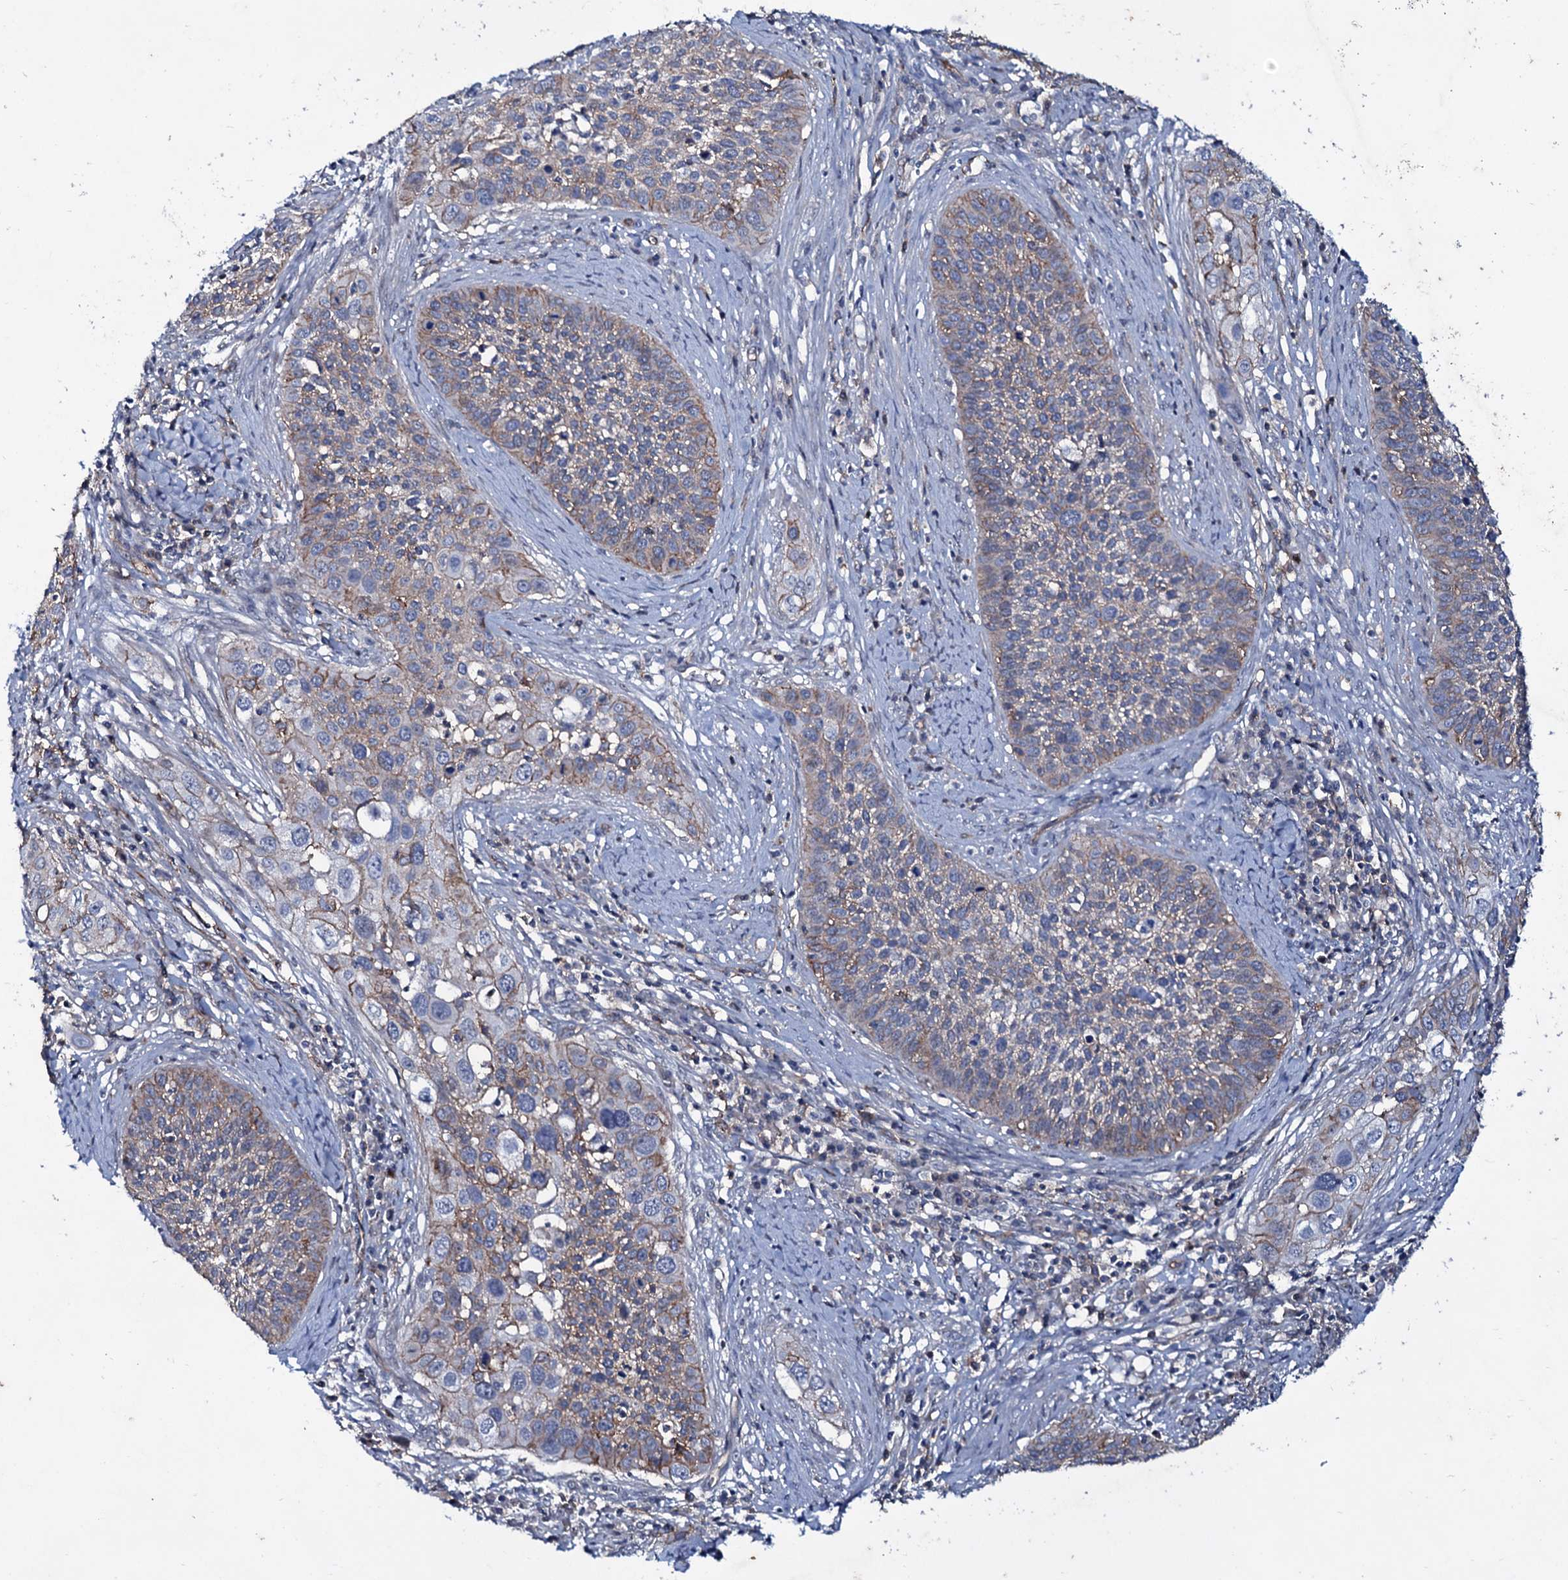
{"staining": {"intensity": "weak", "quantity": "<25%", "location": "cytoplasmic/membranous"}, "tissue": "cervical cancer", "cell_type": "Tumor cells", "image_type": "cancer", "snomed": [{"axis": "morphology", "description": "Squamous cell carcinoma, NOS"}, {"axis": "topography", "description": "Cervix"}], "caption": "Cervical squamous cell carcinoma was stained to show a protein in brown. There is no significant expression in tumor cells.", "gene": "SNAP23", "patient": {"sex": "female", "age": 34}}